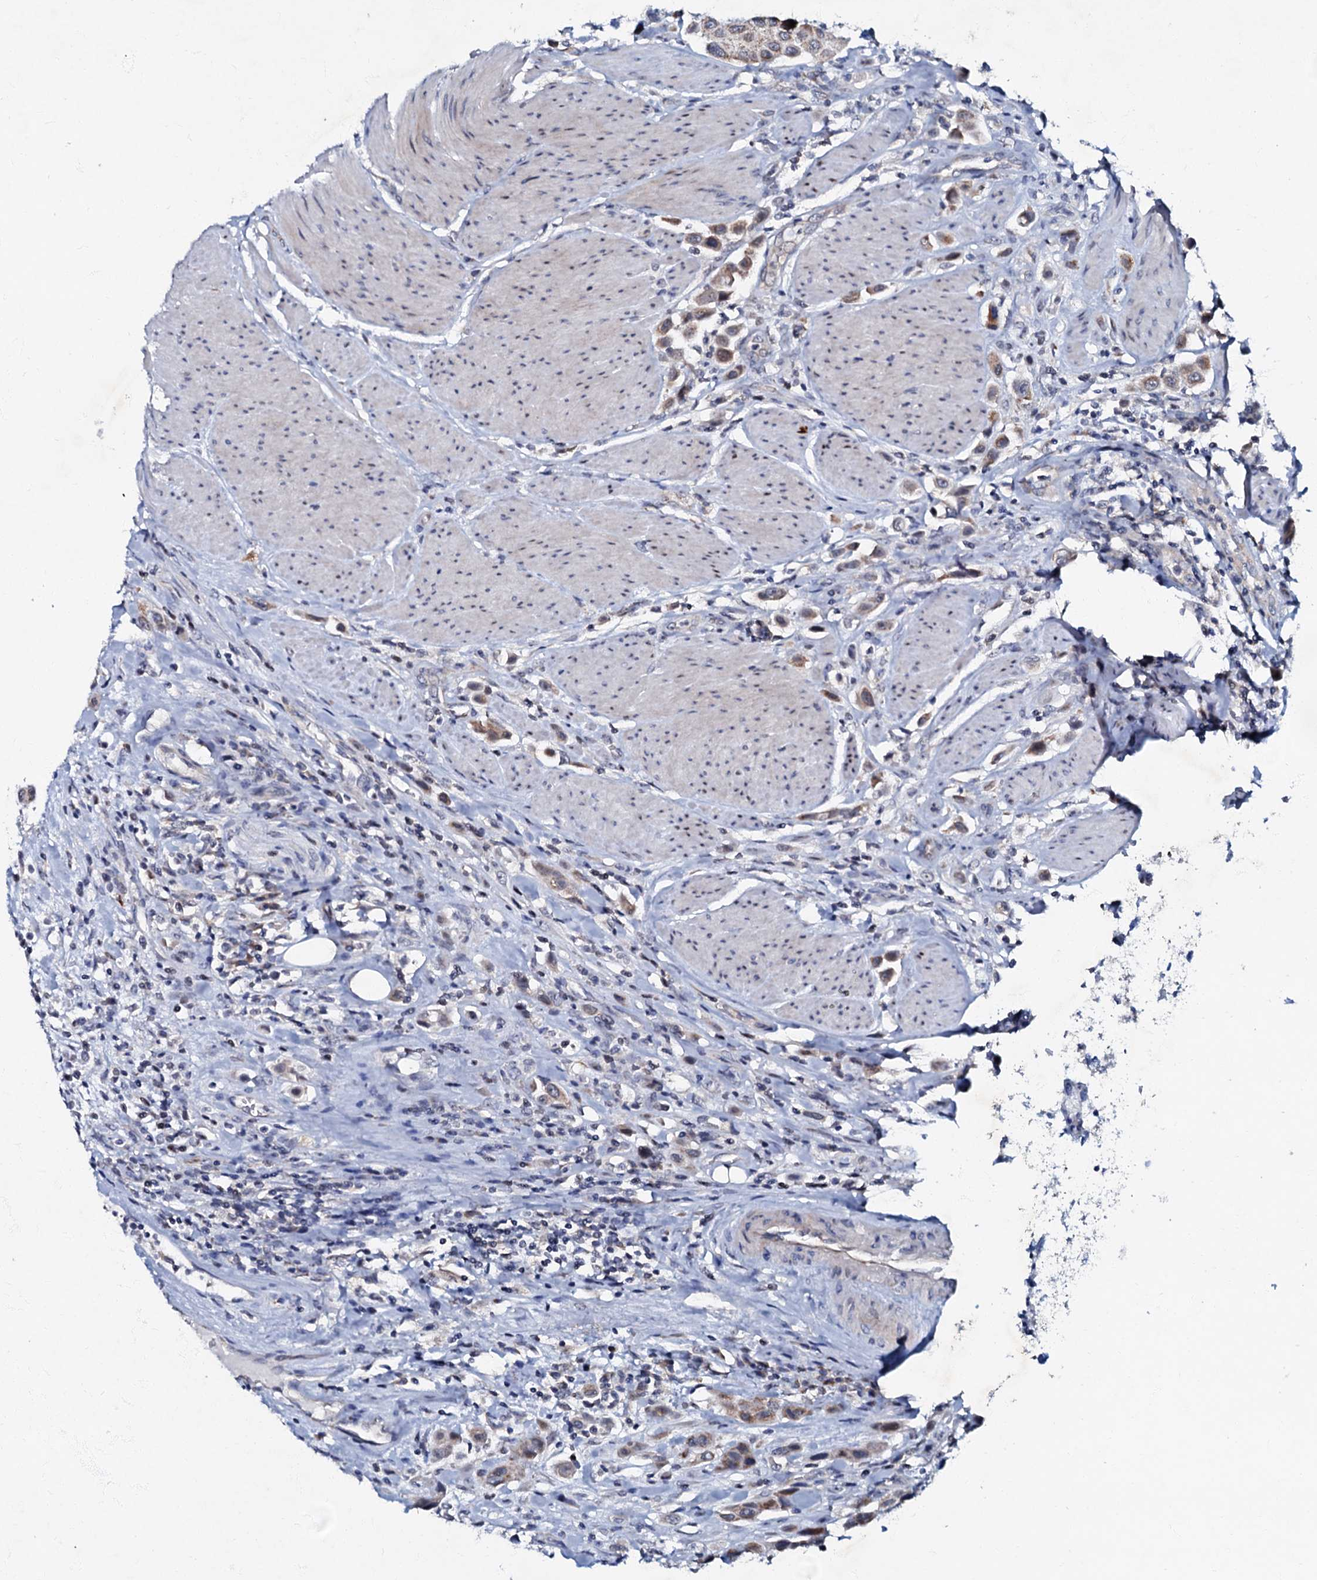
{"staining": {"intensity": "moderate", "quantity": ">75%", "location": "cytoplasmic/membranous"}, "tissue": "urothelial cancer", "cell_type": "Tumor cells", "image_type": "cancer", "snomed": [{"axis": "morphology", "description": "Urothelial carcinoma, High grade"}, {"axis": "topography", "description": "Urinary bladder"}], "caption": "Protein expression analysis of urothelial carcinoma (high-grade) shows moderate cytoplasmic/membranous expression in approximately >75% of tumor cells. The protein of interest is stained brown, and the nuclei are stained in blue (DAB IHC with brightfield microscopy, high magnification).", "gene": "MRPL51", "patient": {"sex": "male", "age": 50}}